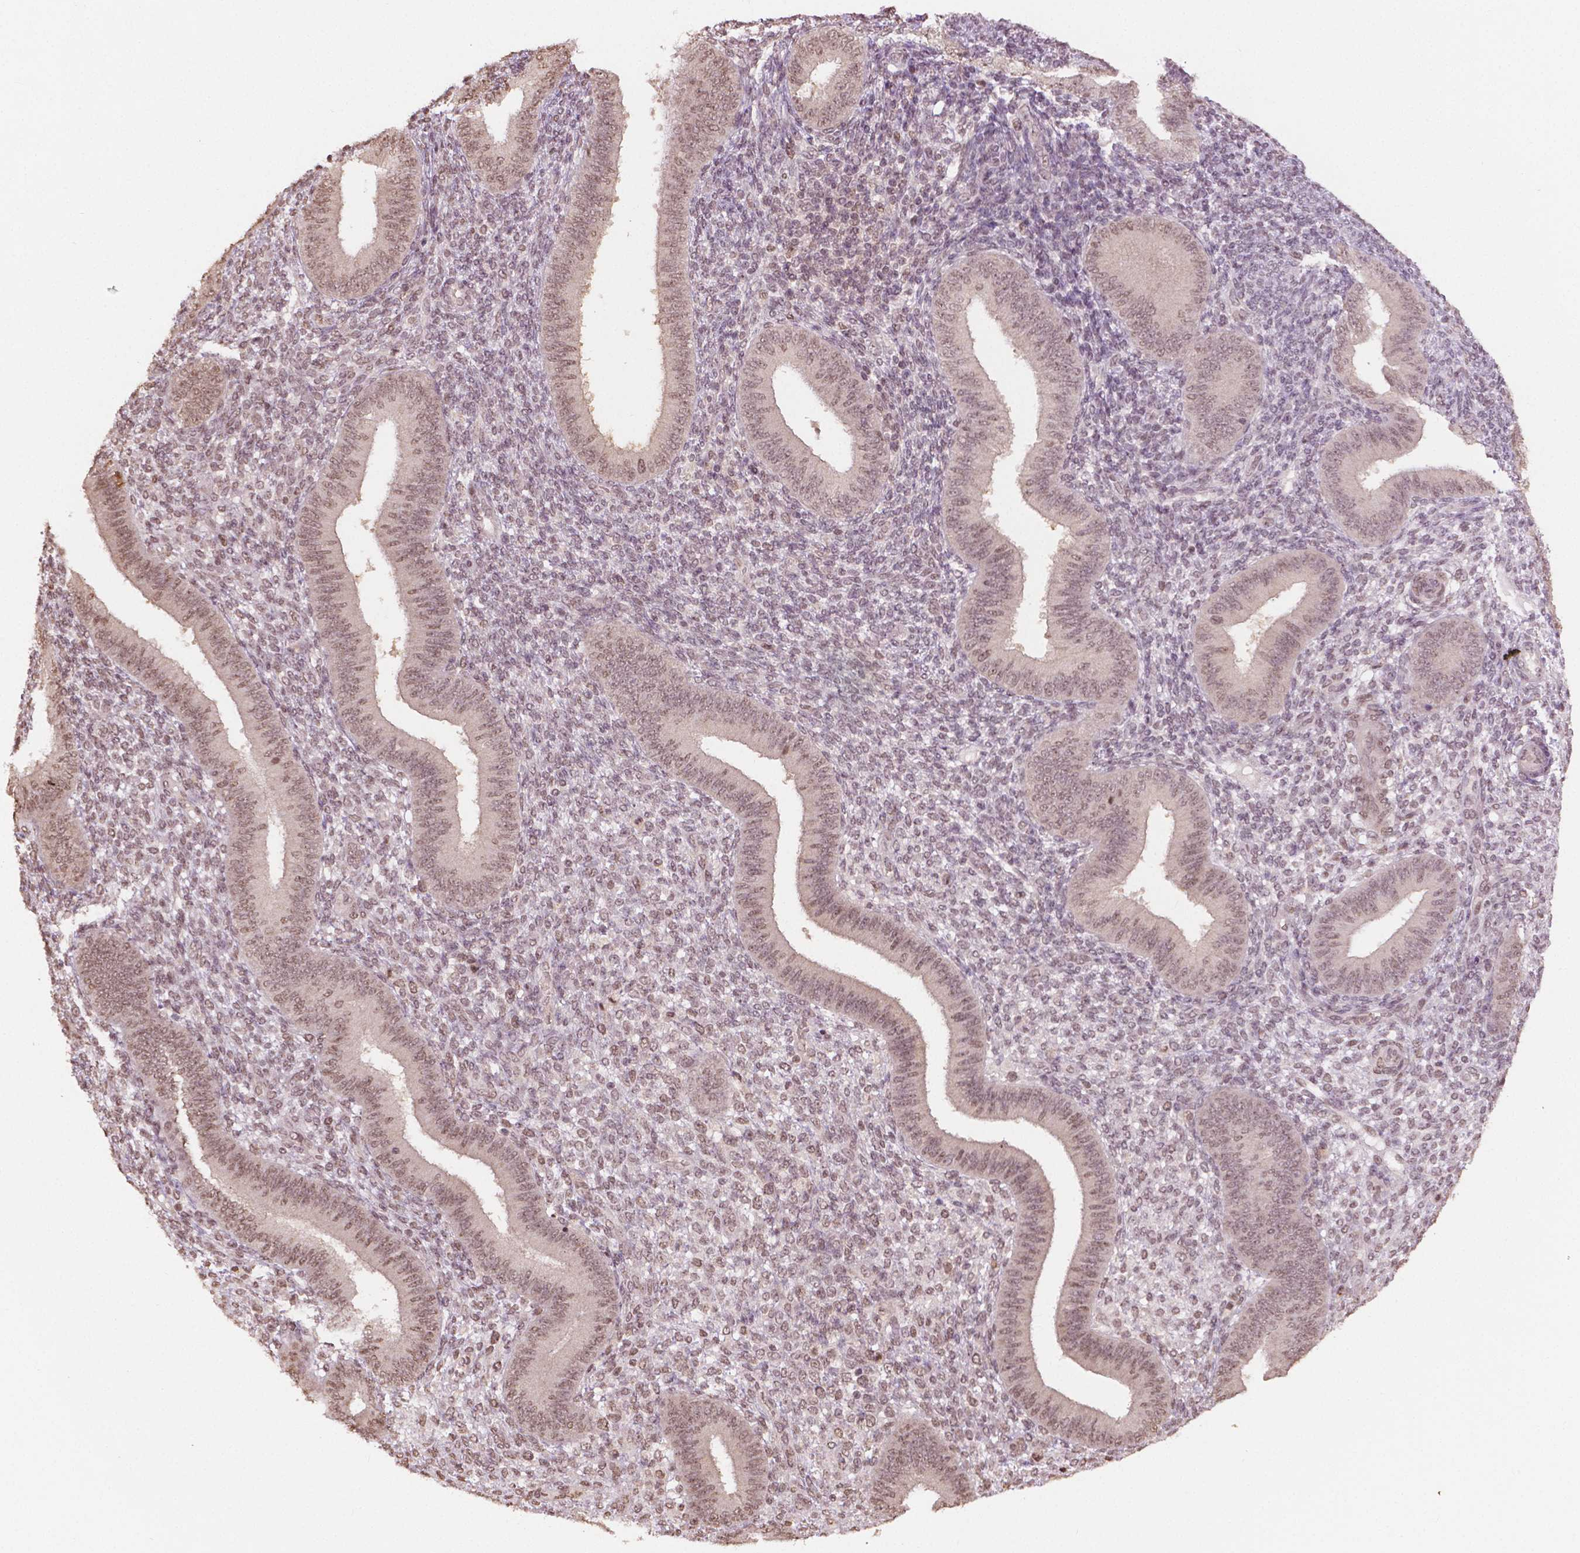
{"staining": {"intensity": "moderate", "quantity": ">75%", "location": "nuclear"}, "tissue": "endometrium", "cell_type": "Cells in endometrial stroma", "image_type": "normal", "snomed": [{"axis": "morphology", "description": "Normal tissue, NOS"}, {"axis": "topography", "description": "Endometrium"}], "caption": "This photomicrograph demonstrates immunohistochemistry (IHC) staining of benign endometrium, with medium moderate nuclear expression in approximately >75% of cells in endometrial stroma.", "gene": "DEK", "patient": {"sex": "female", "age": 39}}